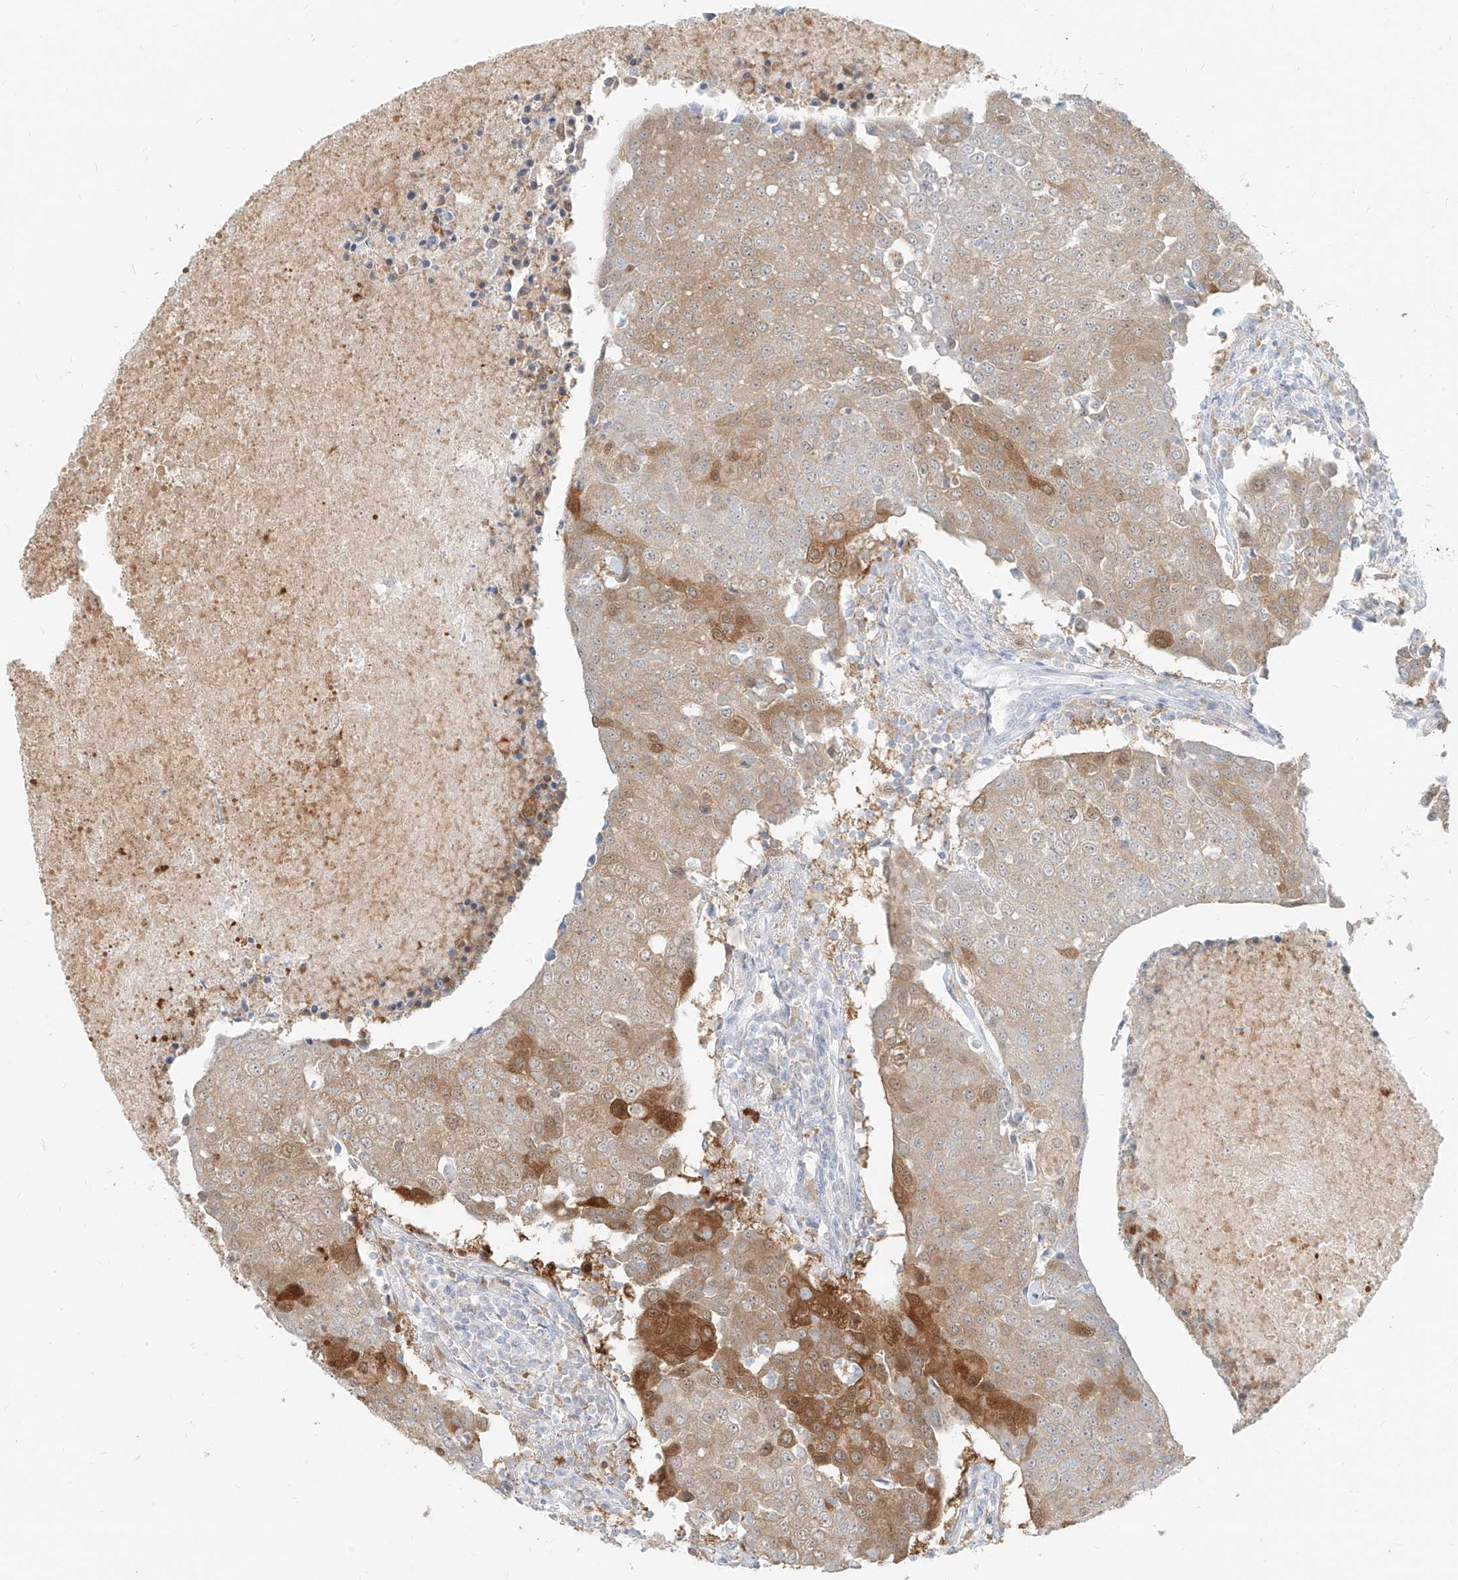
{"staining": {"intensity": "moderate", "quantity": "25%-75%", "location": "cytoplasmic/membranous"}, "tissue": "urothelial cancer", "cell_type": "Tumor cells", "image_type": "cancer", "snomed": [{"axis": "morphology", "description": "Urothelial carcinoma, High grade"}, {"axis": "topography", "description": "Urinary bladder"}], "caption": "High-grade urothelial carcinoma stained for a protein (brown) demonstrates moderate cytoplasmic/membranous positive expression in about 25%-75% of tumor cells.", "gene": "PGD", "patient": {"sex": "female", "age": 85}}